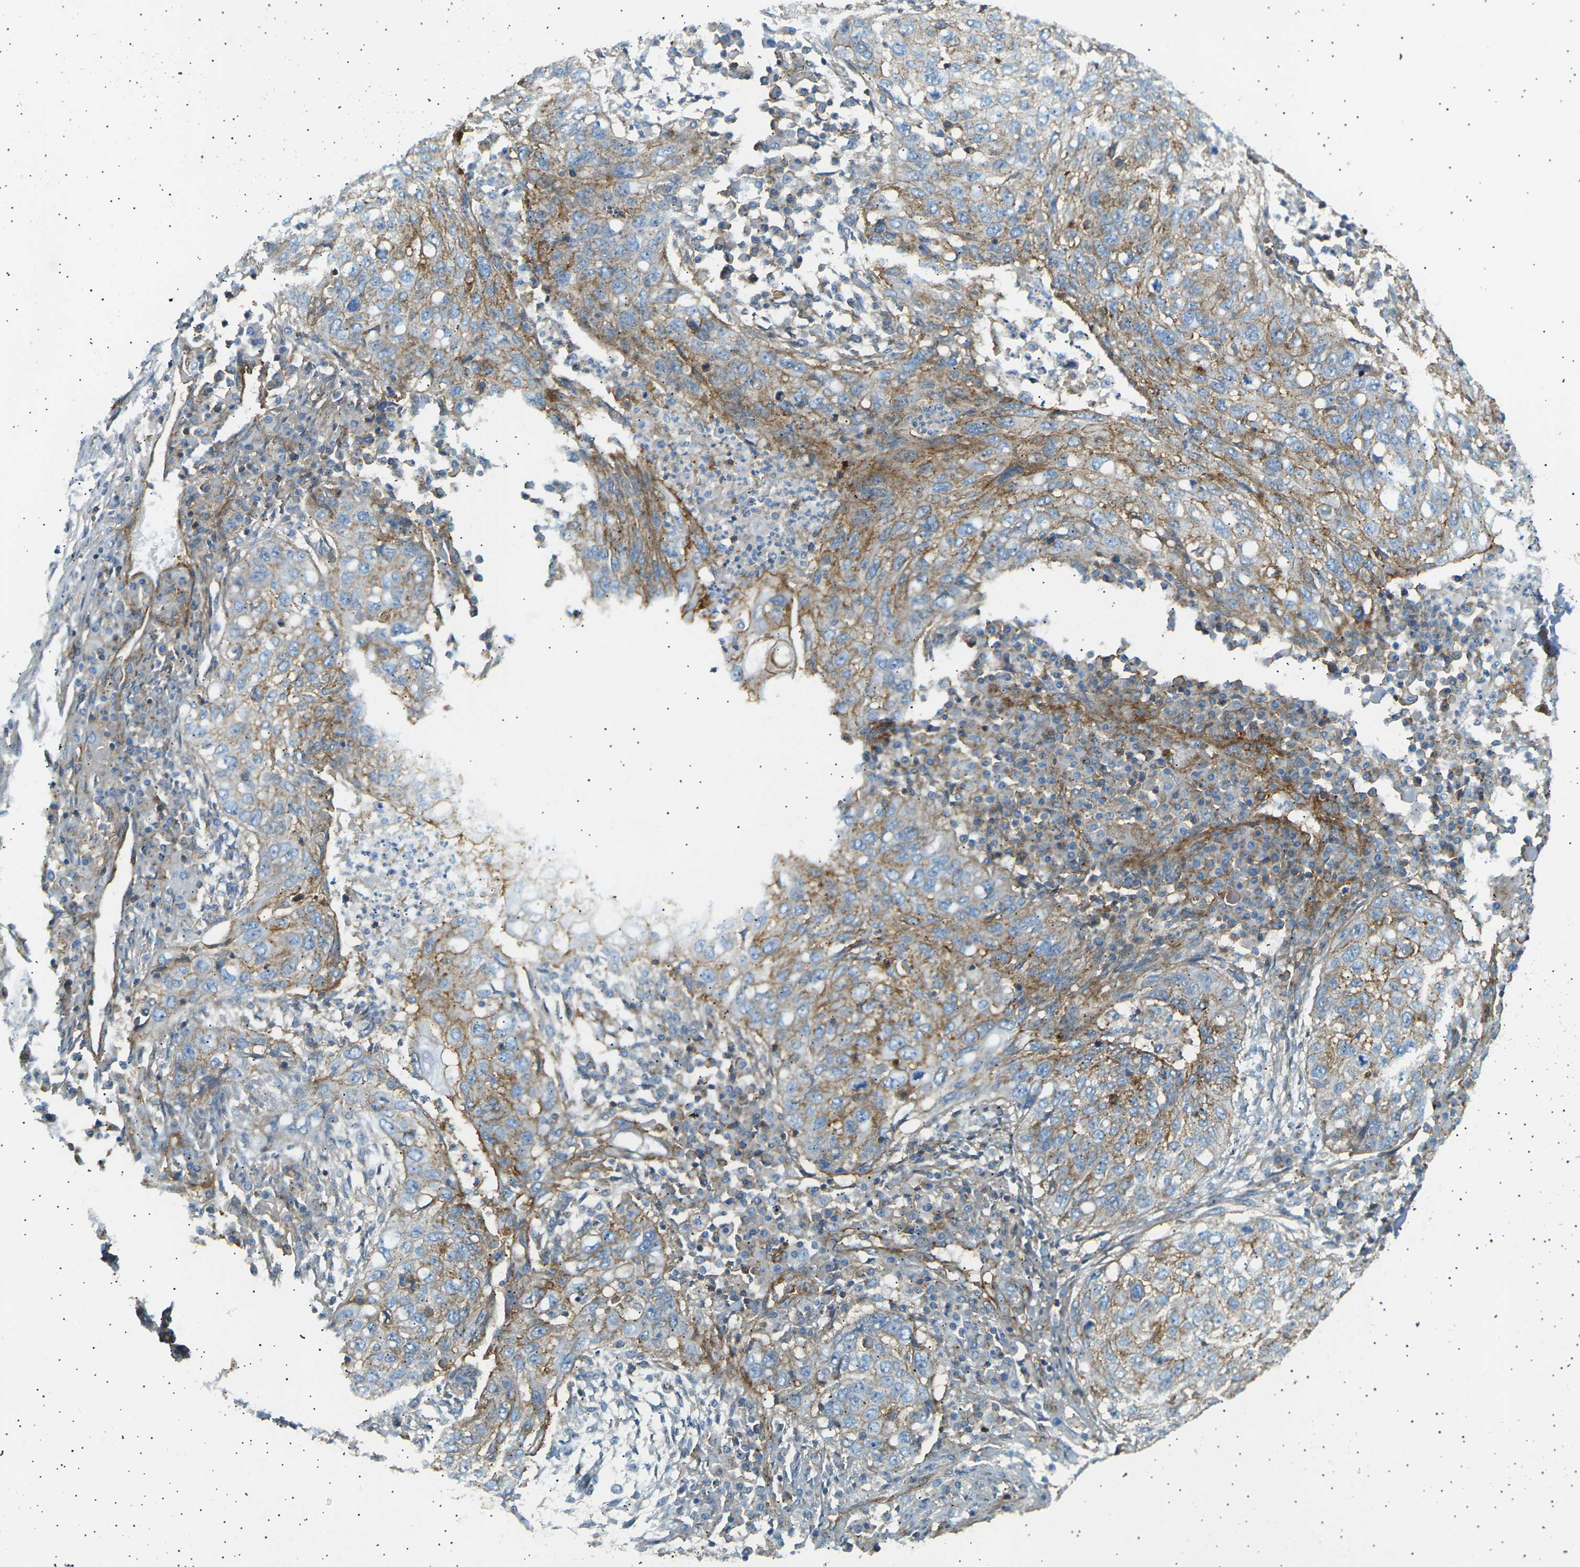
{"staining": {"intensity": "moderate", "quantity": "25%-75%", "location": "cytoplasmic/membranous"}, "tissue": "lung cancer", "cell_type": "Tumor cells", "image_type": "cancer", "snomed": [{"axis": "morphology", "description": "Squamous cell carcinoma, NOS"}, {"axis": "topography", "description": "Lung"}], "caption": "Lung cancer (squamous cell carcinoma) stained with IHC displays moderate cytoplasmic/membranous staining in approximately 25%-75% of tumor cells. The staining is performed using DAB (3,3'-diaminobenzidine) brown chromogen to label protein expression. The nuclei are counter-stained blue using hematoxylin.", "gene": "ATP2B4", "patient": {"sex": "female", "age": 63}}